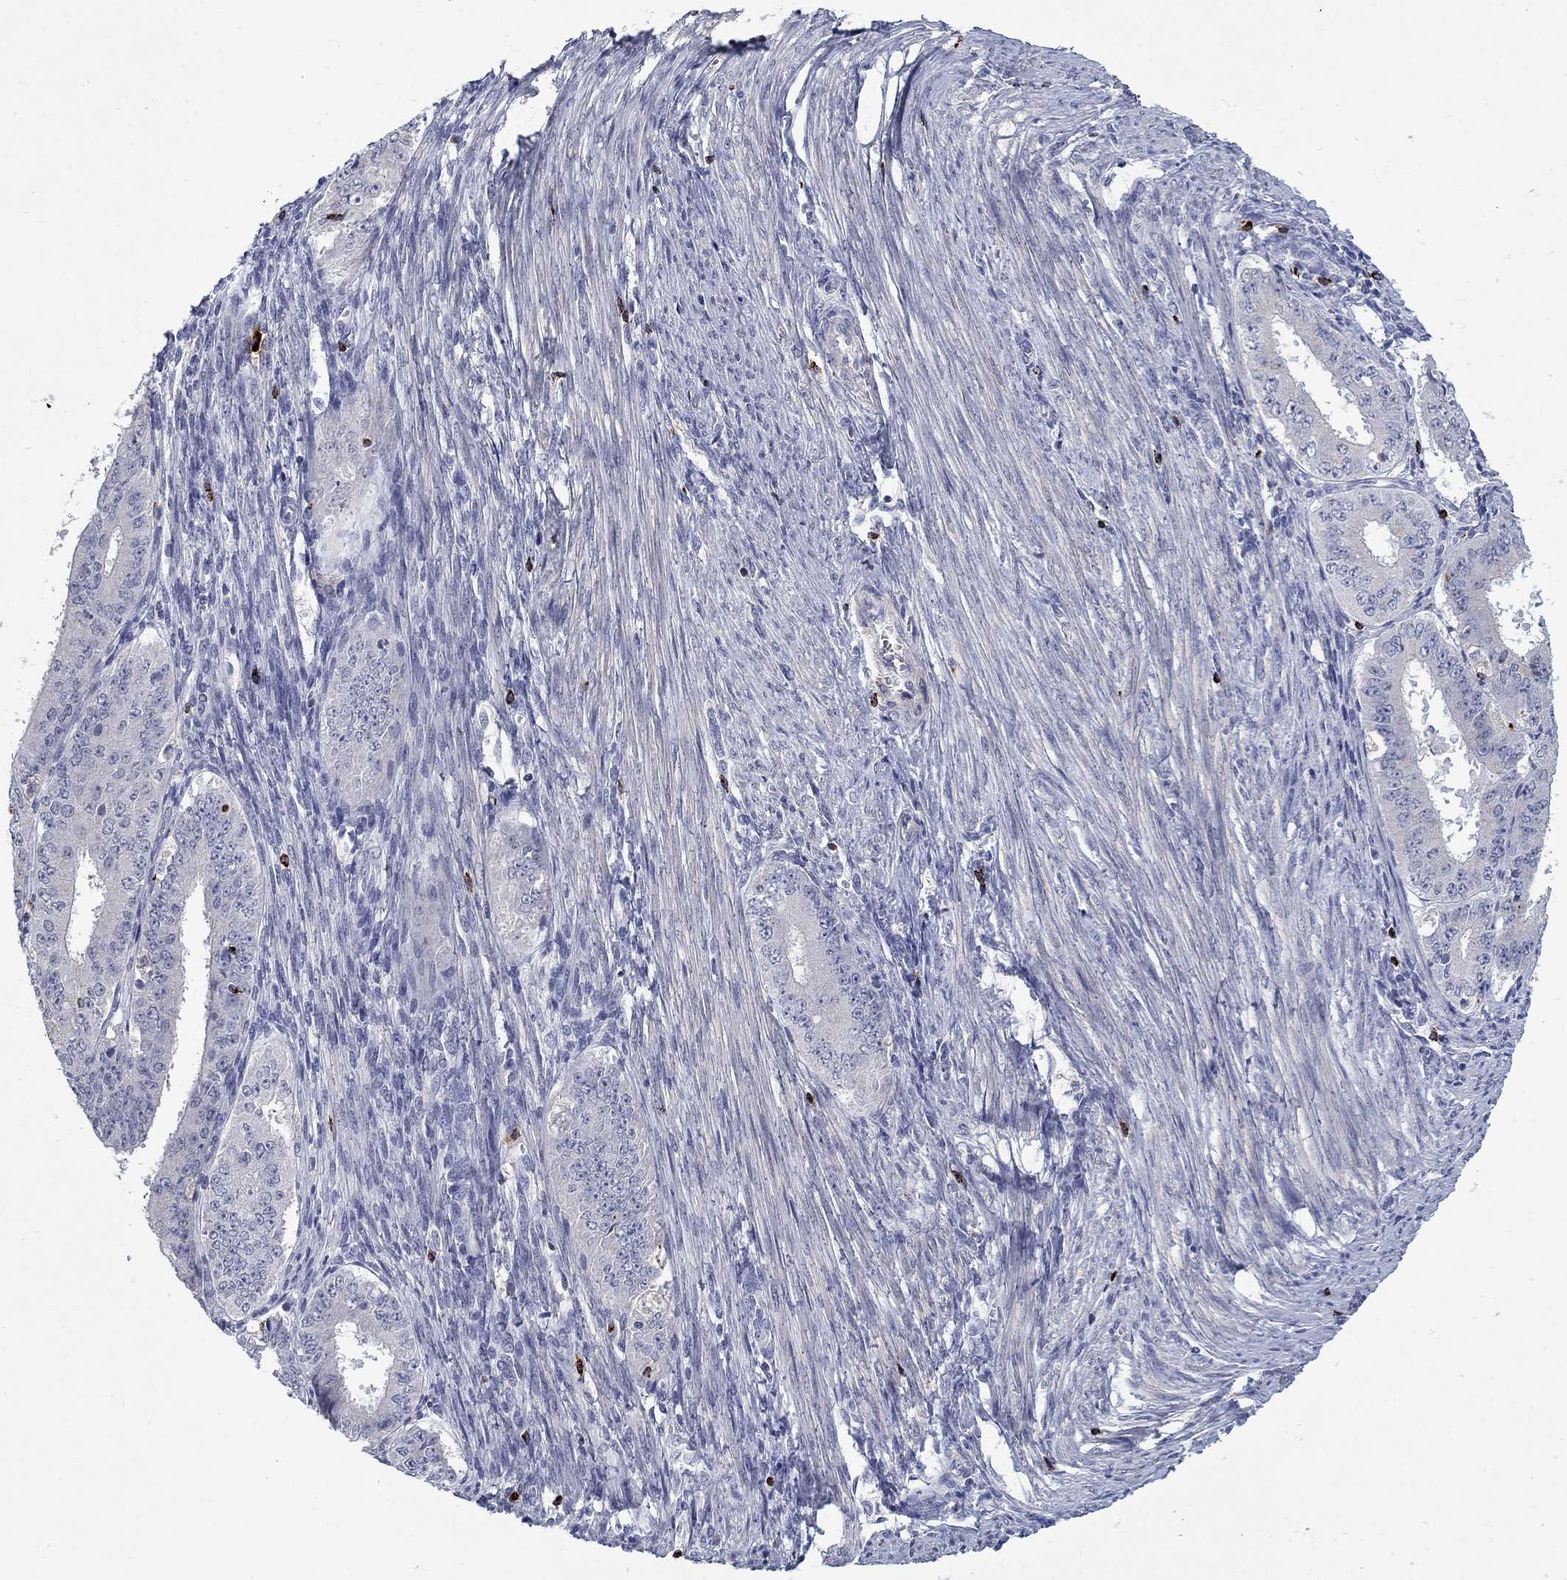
{"staining": {"intensity": "negative", "quantity": "none", "location": "none"}, "tissue": "ovarian cancer", "cell_type": "Tumor cells", "image_type": "cancer", "snomed": [{"axis": "morphology", "description": "Carcinoma, endometroid"}, {"axis": "topography", "description": "Ovary"}], "caption": "There is no significant expression in tumor cells of ovarian cancer (endometroid carcinoma). (Brightfield microscopy of DAB (3,3'-diaminobenzidine) IHC at high magnification).", "gene": "GZMA", "patient": {"sex": "female", "age": 42}}